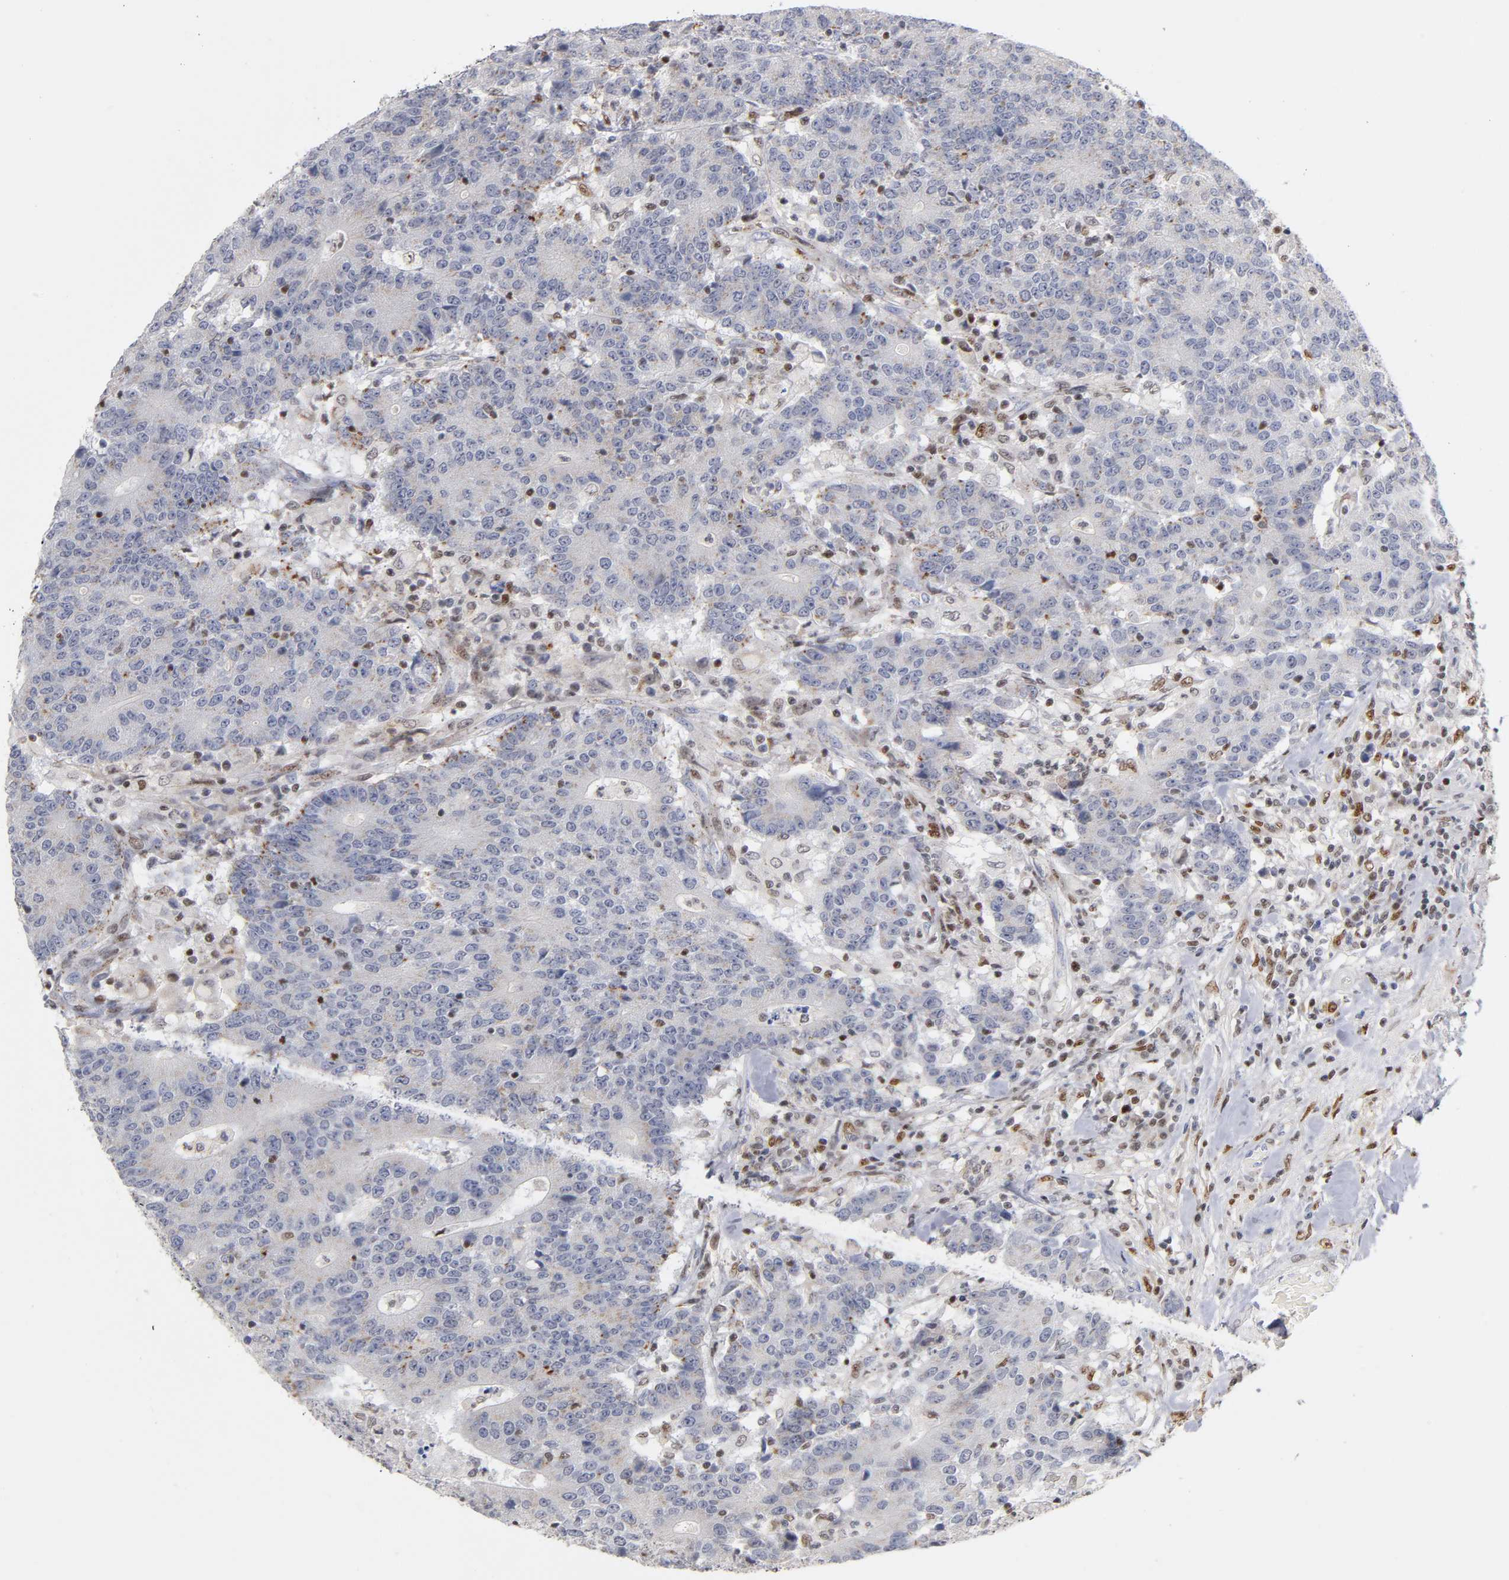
{"staining": {"intensity": "negative", "quantity": "none", "location": "none"}, "tissue": "colorectal cancer", "cell_type": "Tumor cells", "image_type": "cancer", "snomed": [{"axis": "morphology", "description": "Normal tissue, NOS"}, {"axis": "morphology", "description": "Adenocarcinoma, NOS"}, {"axis": "topography", "description": "Colon"}], "caption": "Immunohistochemistry image of neoplastic tissue: human colorectal cancer stained with DAB displays no significant protein positivity in tumor cells. (DAB IHC visualized using brightfield microscopy, high magnification).", "gene": "RUNX1", "patient": {"sex": "female", "age": 75}}